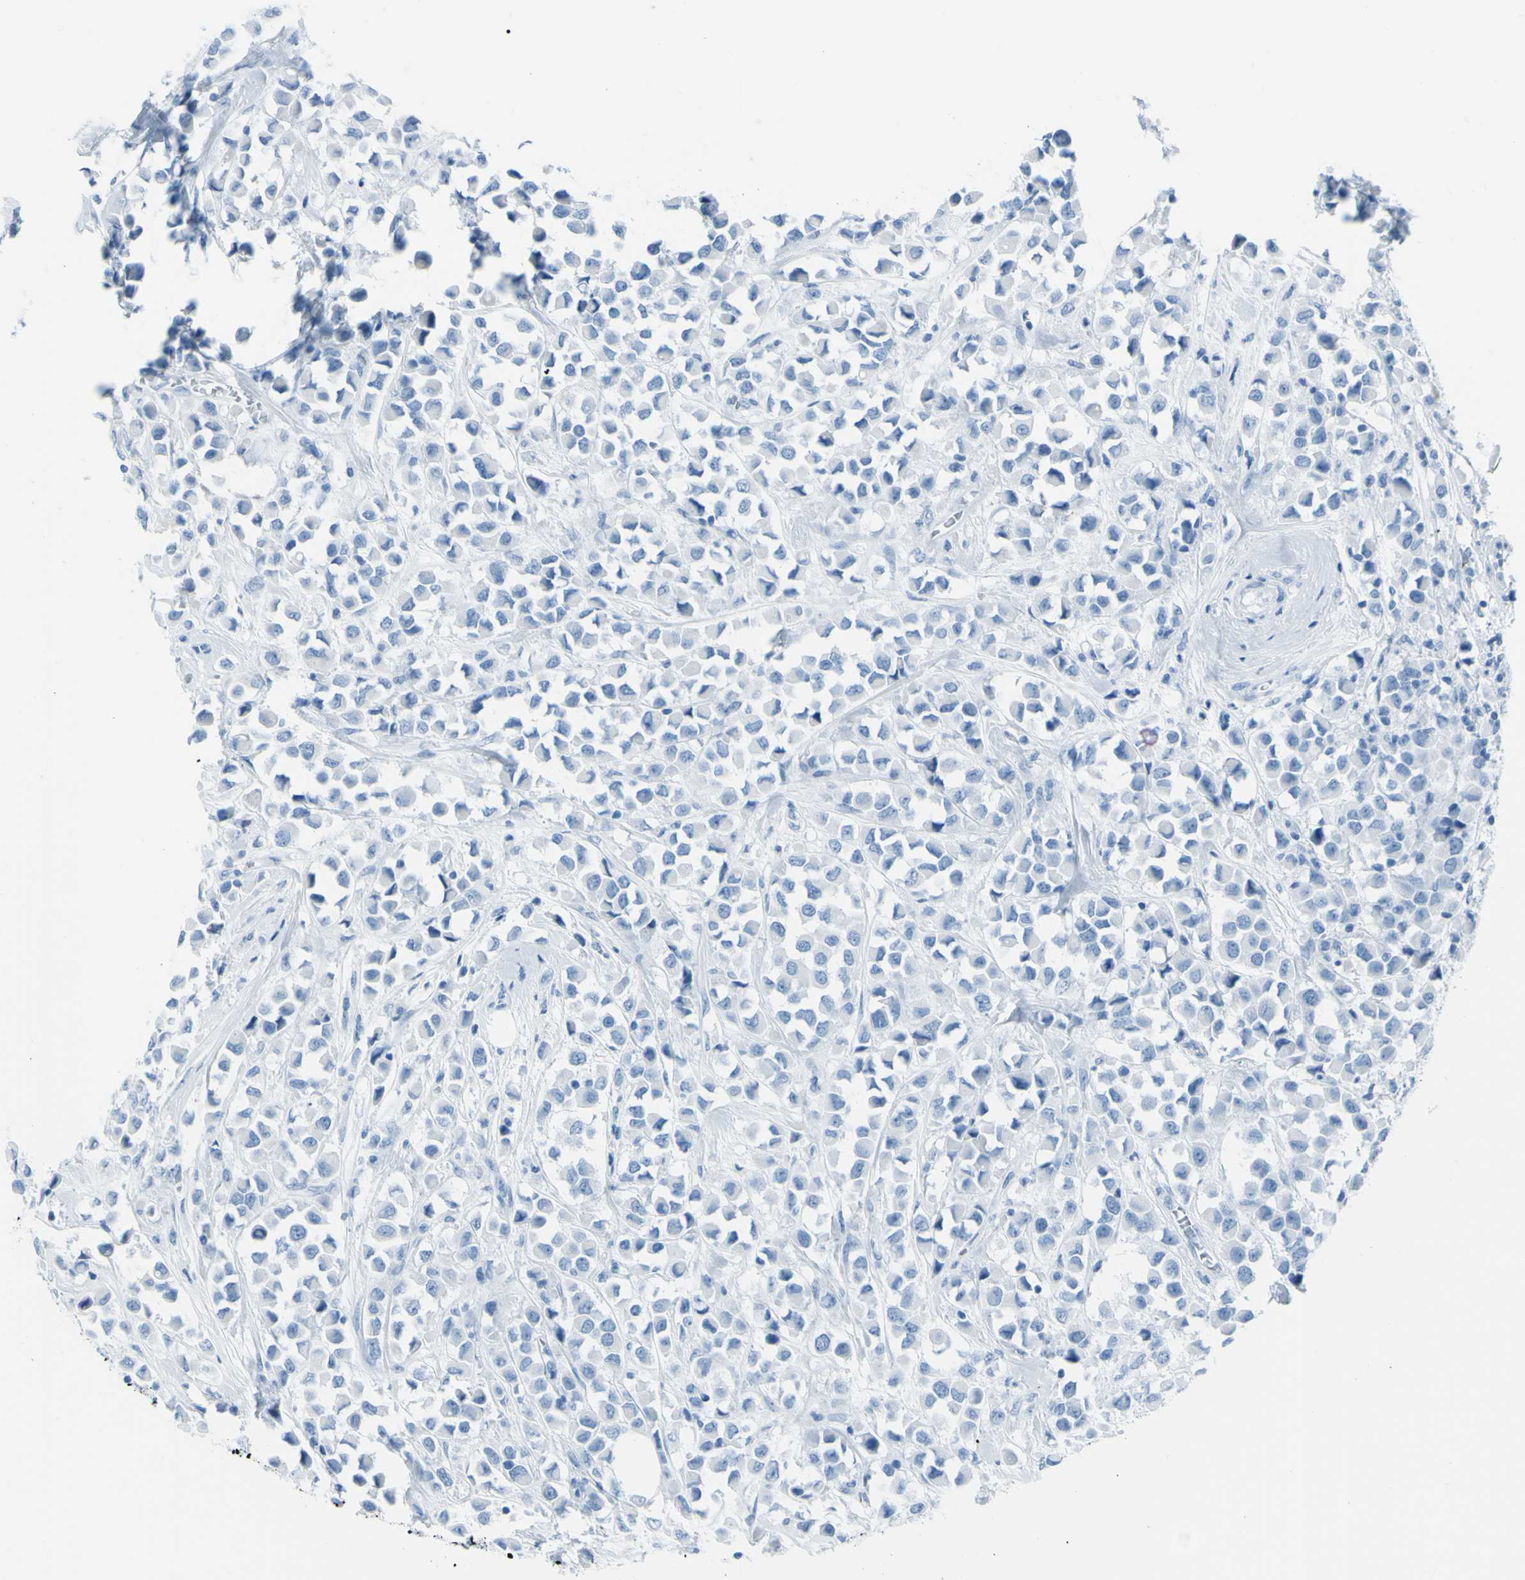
{"staining": {"intensity": "negative", "quantity": "none", "location": "none"}, "tissue": "breast cancer", "cell_type": "Tumor cells", "image_type": "cancer", "snomed": [{"axis": "morphology", "description": "Duct carcinoma"}, {"axis": "topography", "description": "Breast"}], "caption": "DAB immunohistochemical staining of breast cancer (infiltrating ductal carcinoma) displays no significant staining in tumor cells.", "gene": "TFPI2", "patient": {"sex": "female", "age": 61}}